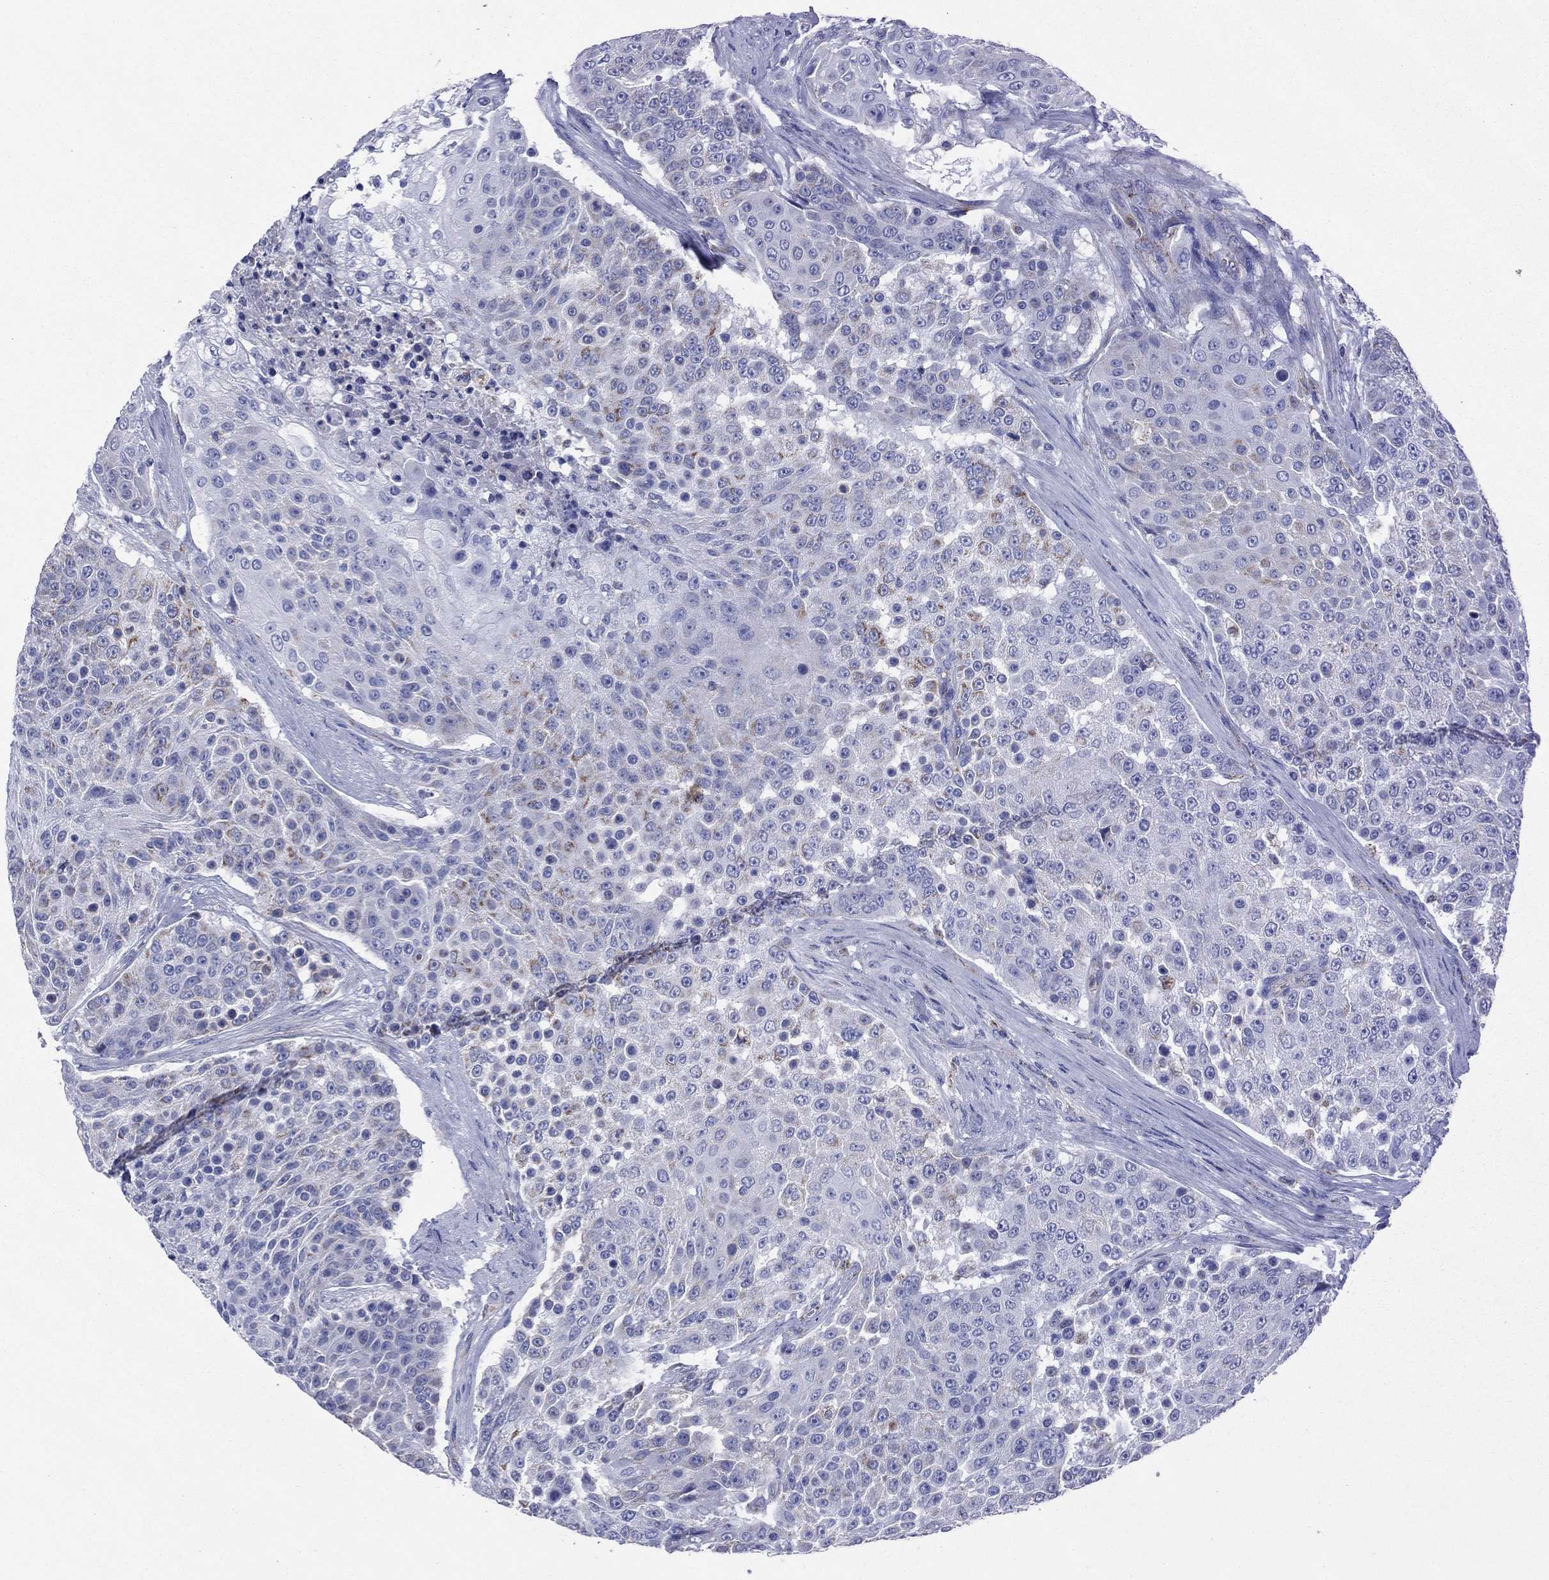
{"staining": {"intensity": "weak", "quantity": "<25%", "location": "cytoplasmic/membranous"}, "tissue": "urothelial cancer", "cell_type": "Tumor cells", "image_type": "cancer", "snomed": [{"axis": "morphology", "description": "Urothelial carcinoma, High grade"}, {"axis": "topography", "description": "Urinary bladder"}], "caption": "This is an immunohistochemistry (IHC) histopathology image of high-grade urothelial carcinoma. There is no positivity in tumor cells.", "gene": "NDUFA4L2", "patient": {"sex": "female", "age": 63}}